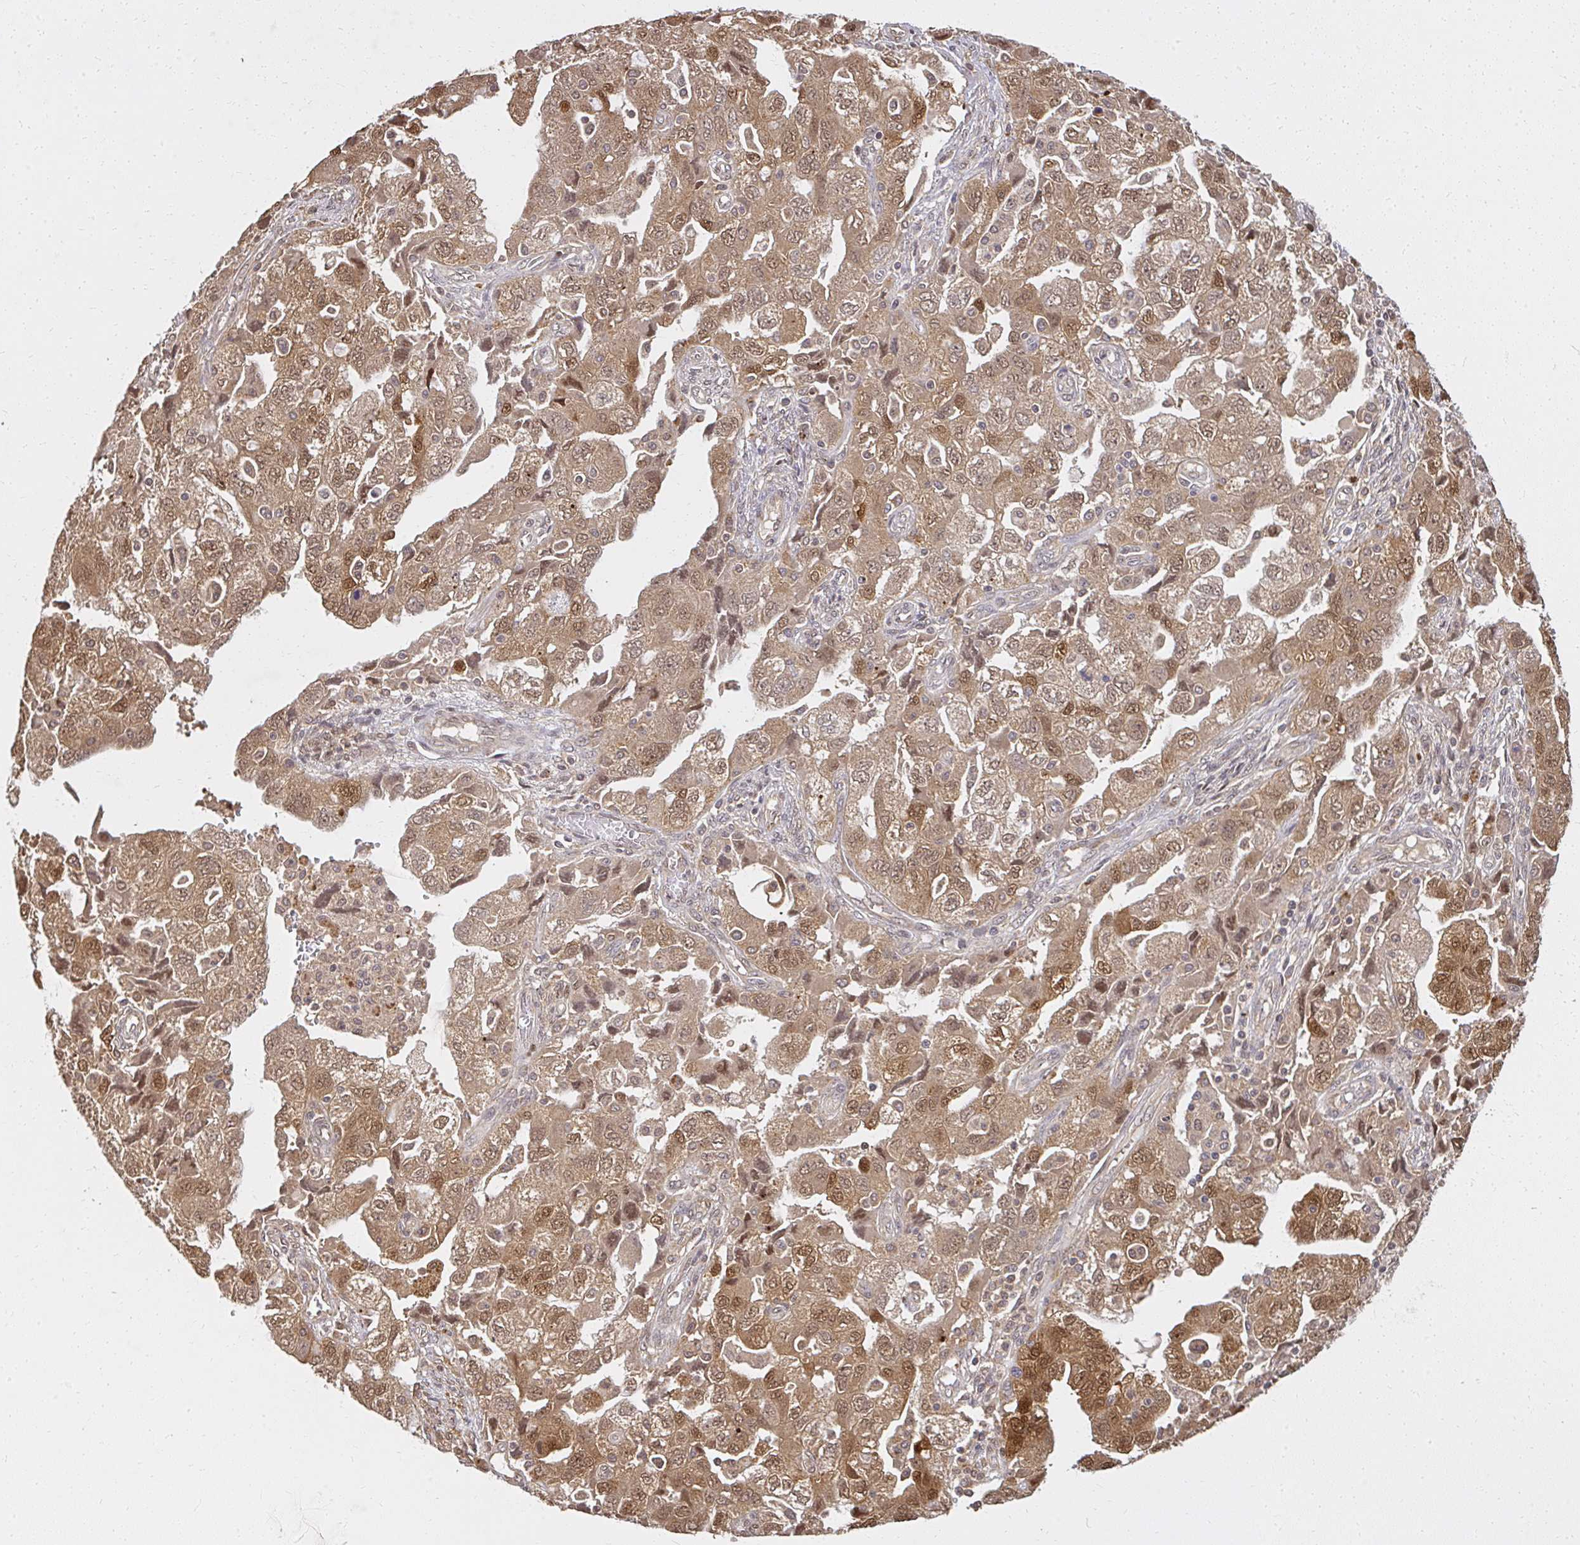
{"staining": {"intensity": "moderate", "quantity": ">75%", "location": "cytoplasmic/membranous,nuclear"}, "tissue": "ovarian cancer", "cell_type": "Tumor cells", "image_type": "cancer", "snomed": [{"axis": "morphology", "description": "Carcinoma, NOS"}, {"axis": "morphology", "description": "Cystadenocarcinoma, serous, NOS"}, {"axis": "topography", "description": "Ovary"}], "caption": "A photomicrograph of ovarian cancer stained for a protein exhibits moderate cytoplasmic/membranous and nuclear brown staining in tumor cells. (IHC, brightfield microscopy, high magnification).", "gene": "LARS2", "patient": {"sex": "female", "age": 69}}